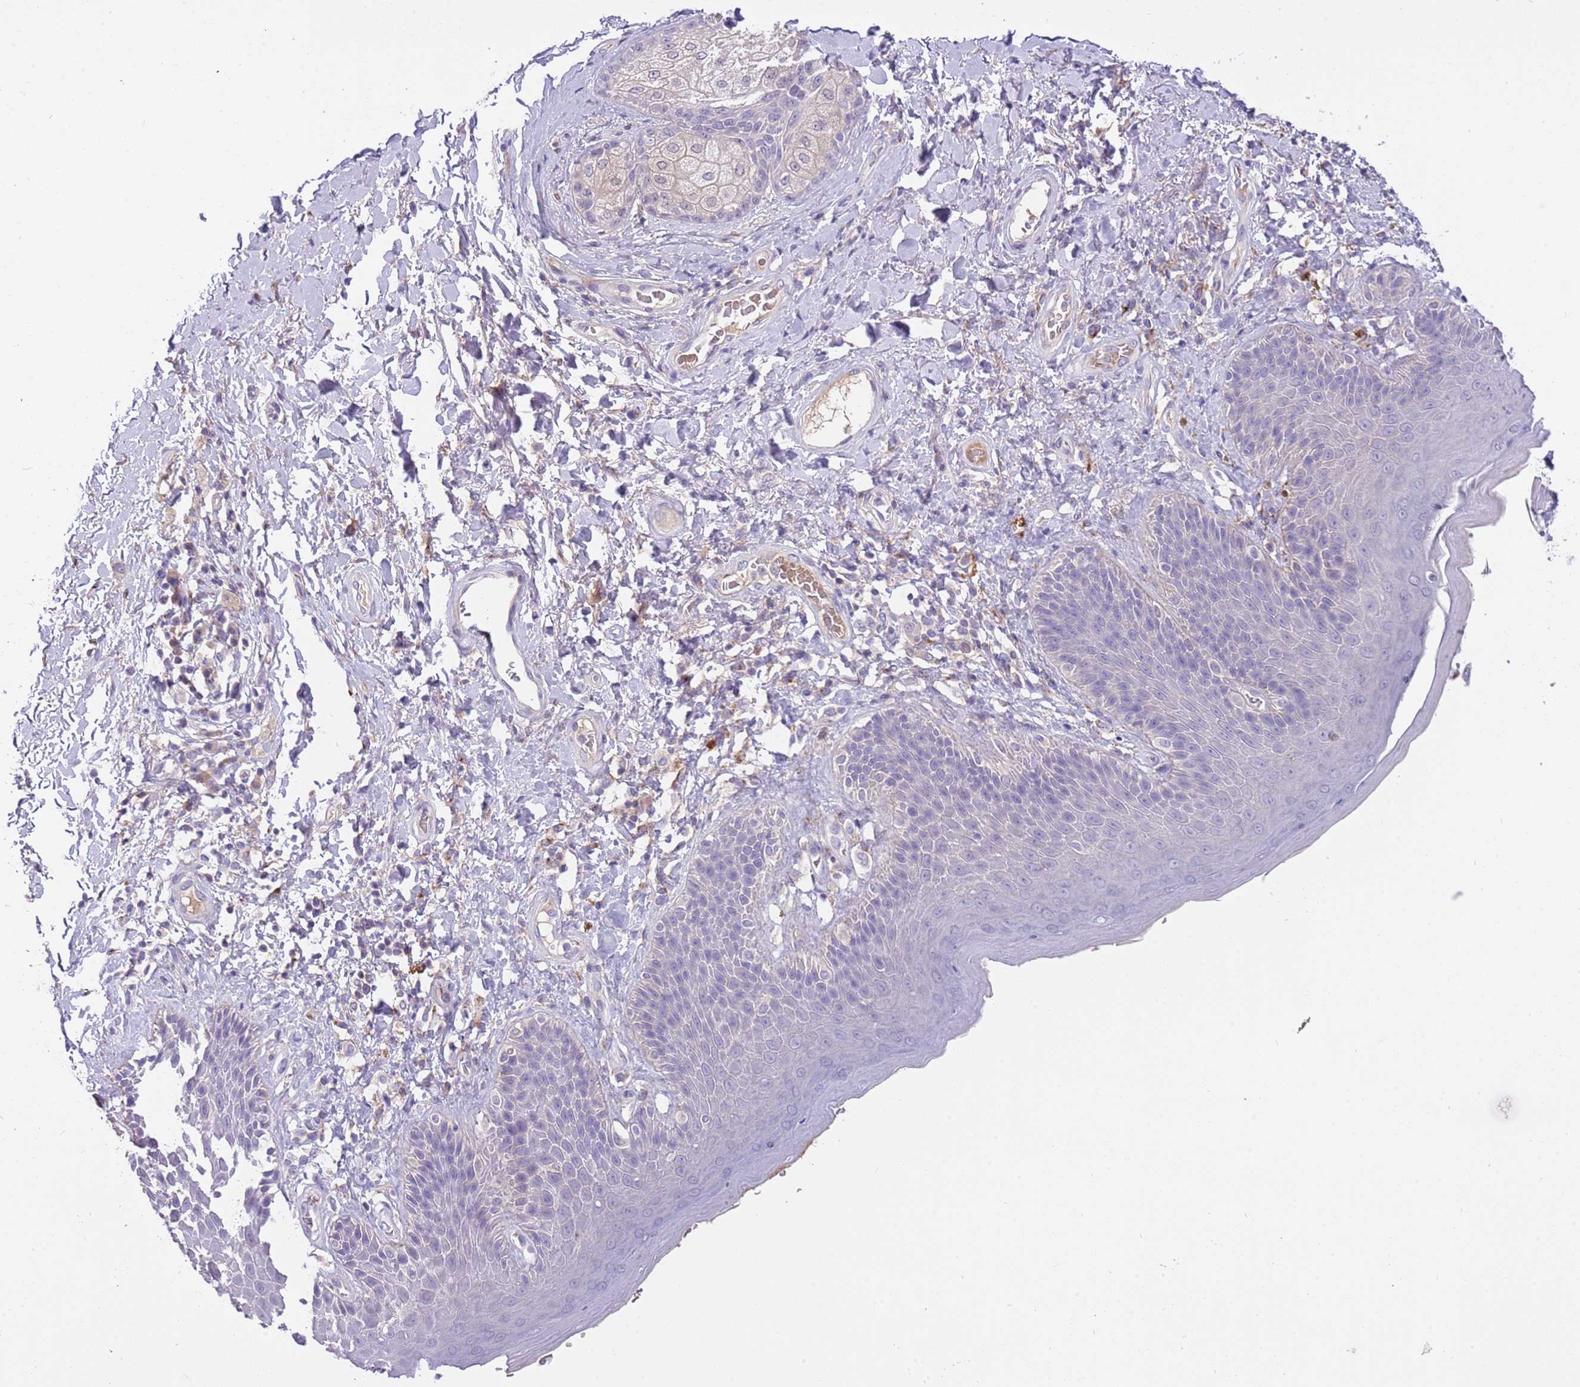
{"staining": {"intensity": "negative", "quantity": "none", "location": "none"}, "tissue": "skin", "cell_type": "Epidermal cells", "image_type": "normal", "snomed": [{"axis": "morphology", "description": "Normal tissue, NOS"}, {"axis": "topography", "description": "Anal"}], "caption": "Immunohistochemistry of normal skin reveals no staining in epidermal cells.", "gene": "CFAP73", "patient": {"sex": "female", "age": 89}}